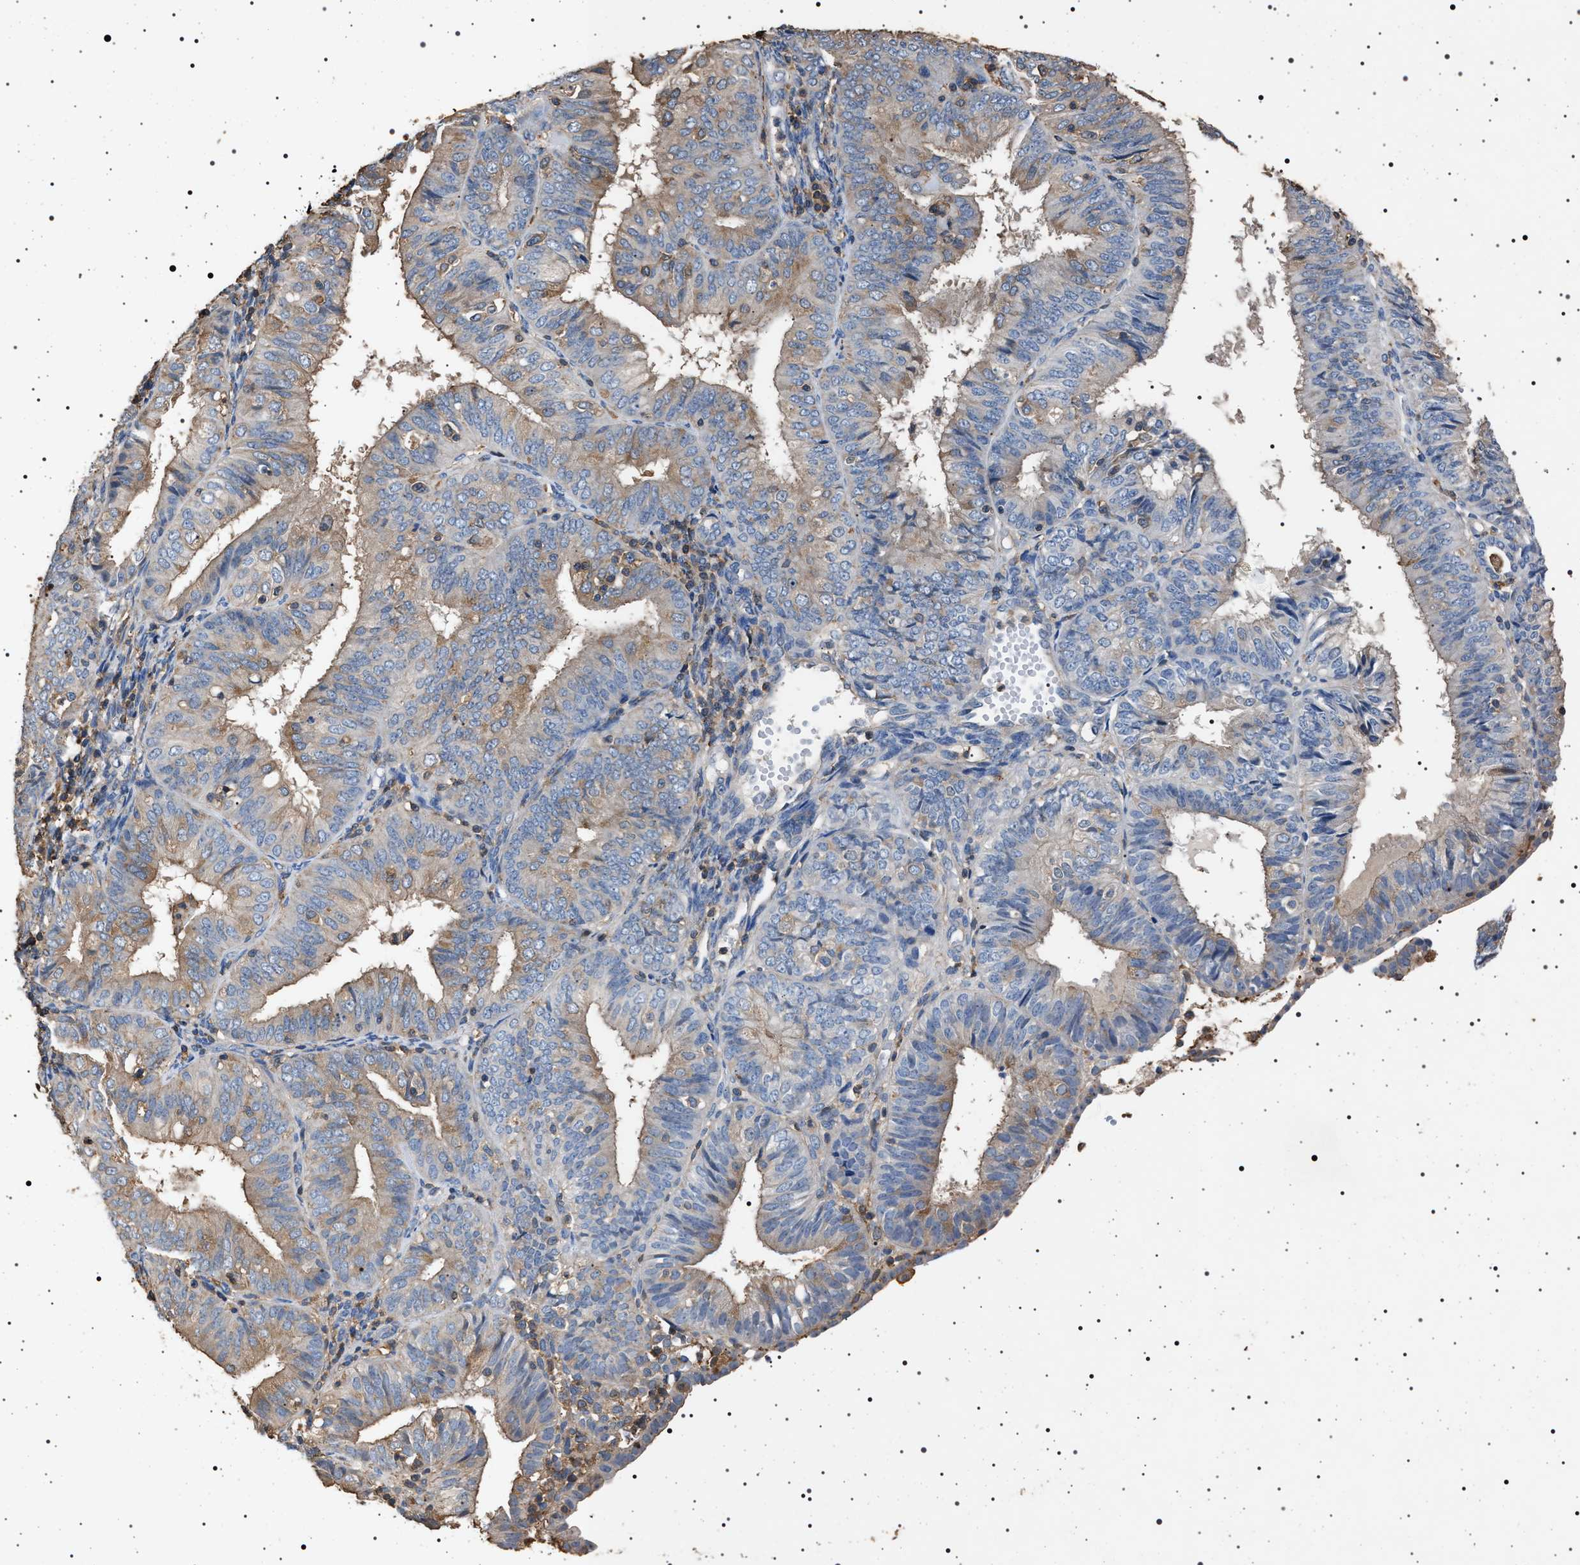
{"staining": {"intensity": "weak", "quantity": "25%-75%", "location": "cytoplasmic/membranous"}, "tissue": "endometrial cancer", "cell_type": "Tumor cells", "image_type": "cancer", "snomed": [{"axis": "morphology", "description": "Adenocarcinoma, NOS"}, {"axis": "topography", "description": "Endometrium"}], "caption": "This image reveals immunohistochemistry staining of endometrial cancer, with low weak cytoplasmic/membranous positivity in approximately 25%-75% of tumor cells.", "gene": "SMAP2", "patient": {"sex": "female", "age": 58}}